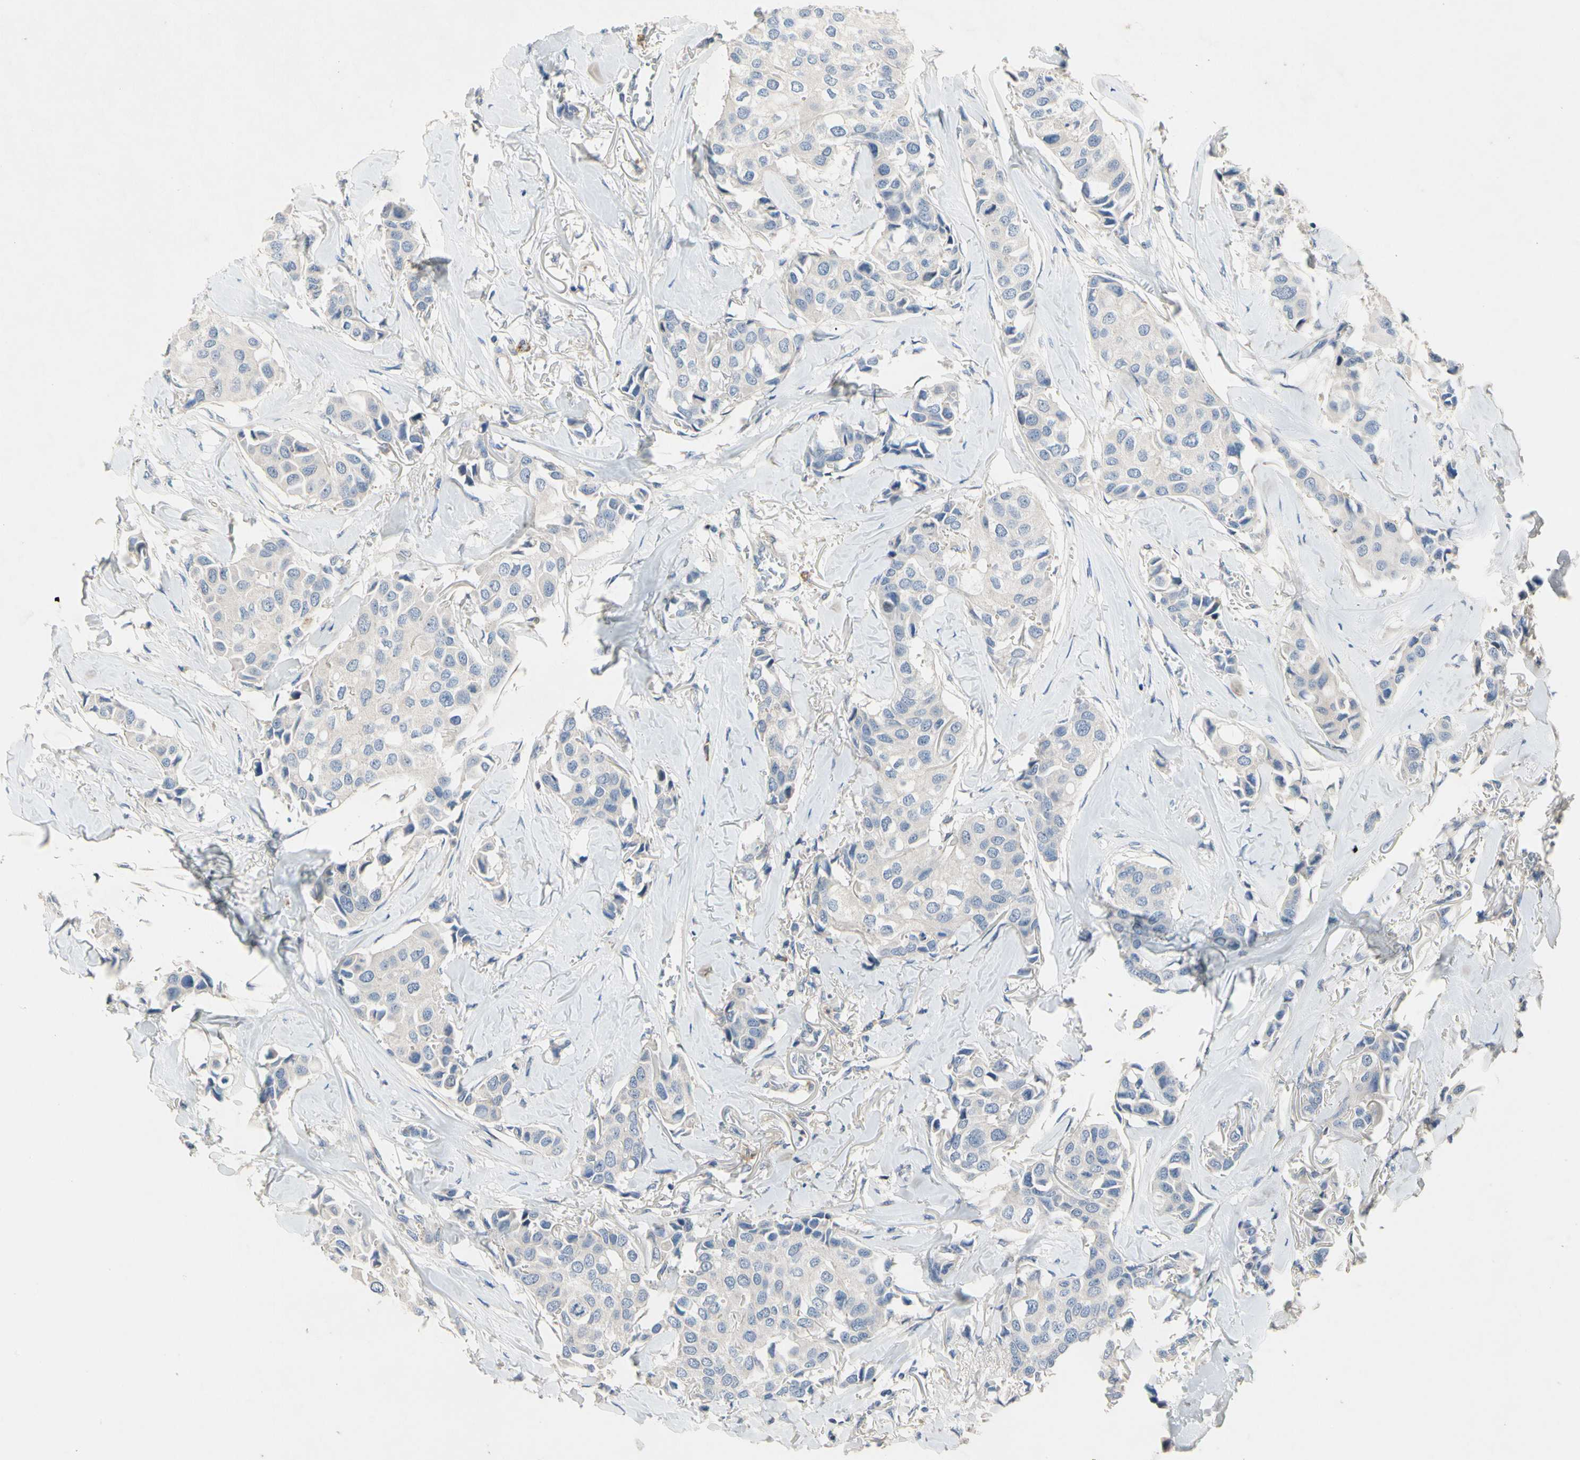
{"staining": {"intensity": "negative", "quantity": "none", "location": "none"}, "tissue": "breast cancer", "cell_type": "Tumor cells", "image_type": "cancer", "snomed": [{"axis": "morphology", "description": "Duct carcinoma"}, {"axis": "topography", "description": "Breast"}], "caption": "Tumor cells show no significant protein positivity in breast infiltrating ductal carcinoma.", "gene": "GAS6", "patient": {"sex": "female", "age": 80}}